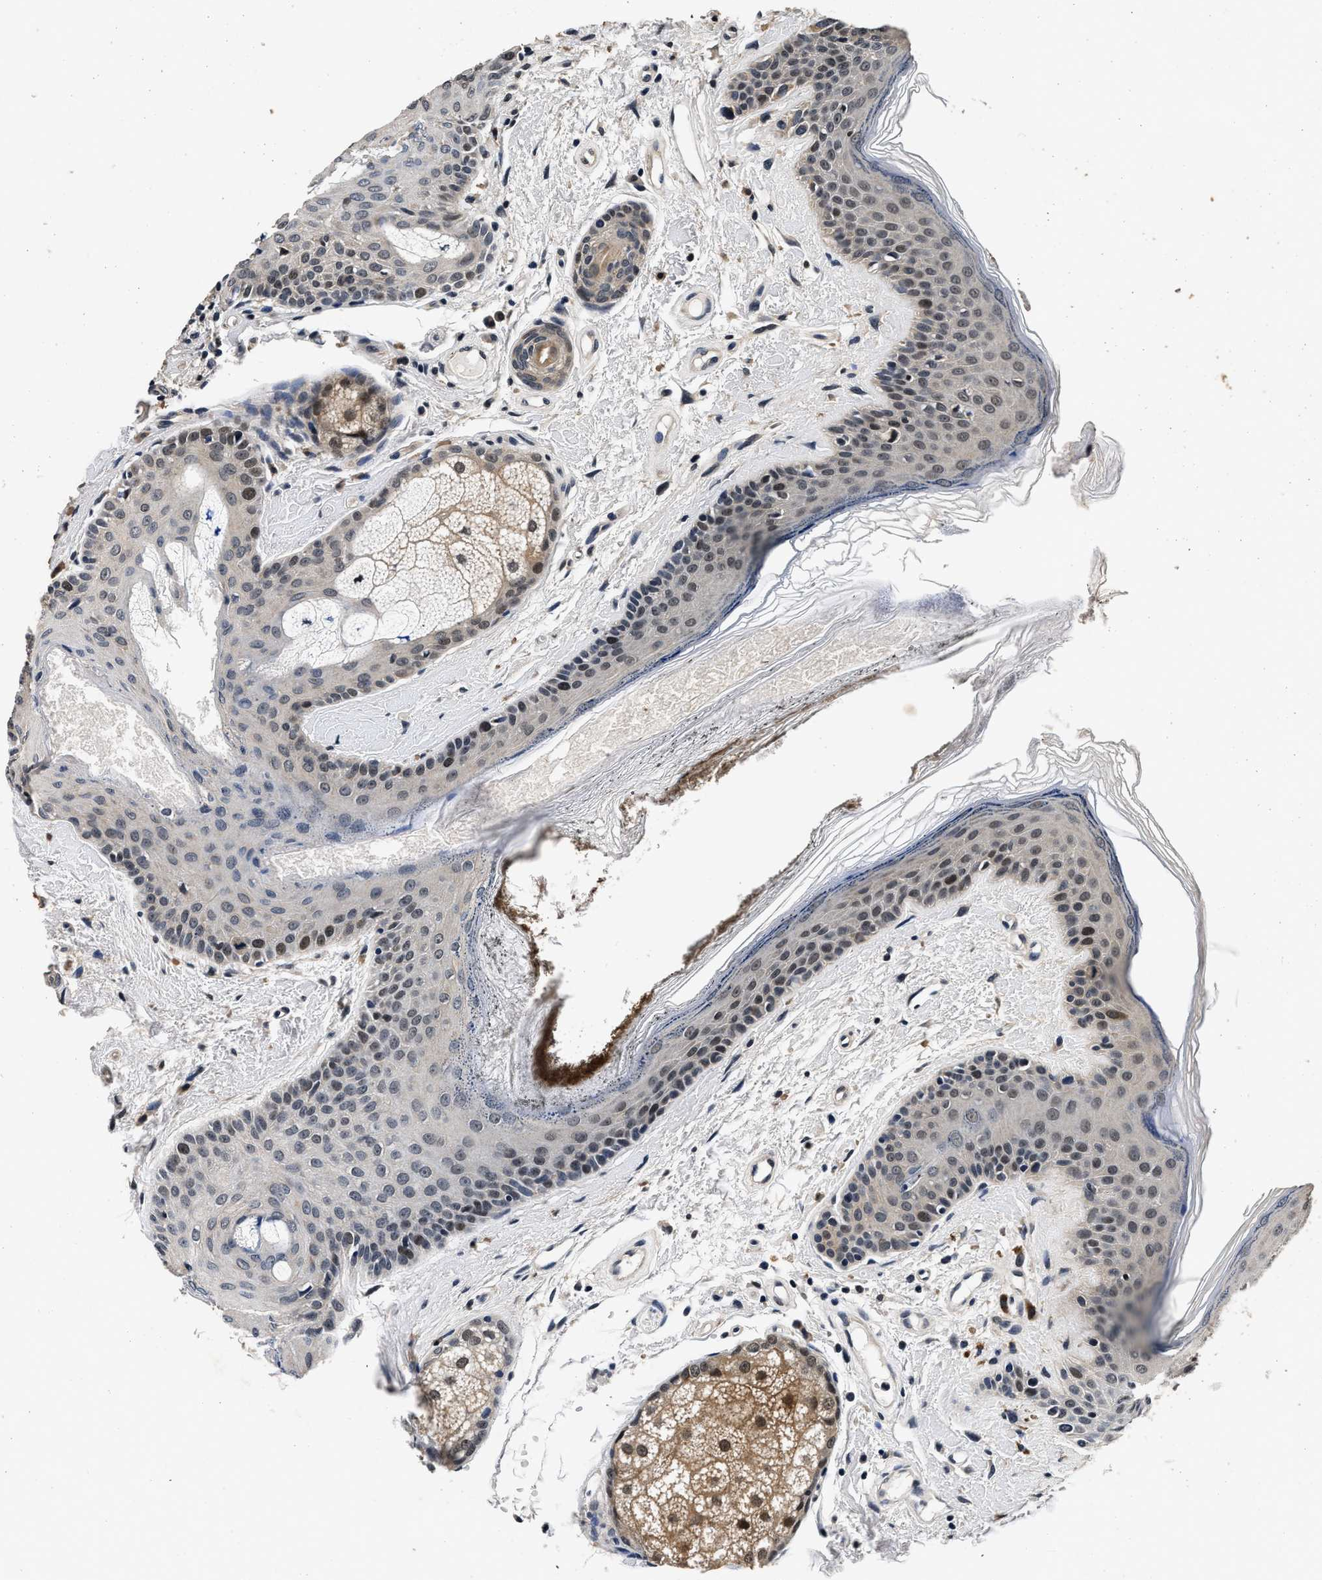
{"staining": {"intensity": "moderate", "quantity": "25%-75%", "location": "nuclear"}, "tissue": "oral mucosa", "cell_type": "Squamous epithelial cells", "image_type": "normal", "snomed": [{"axis": "morphology", "description": "Normal tissue, NOS"}, {"axis": "topography", "description": "Skin"}, {"axis": "topography", "description": "Oral tissue"}], "caption": "Protein staining shows moderate nuclear expression in about 25%-75% of squamous epithelial cells in unremarkable oral mucosa. (brown staining indicates protein expression, while blue staining denotes nuclei).", "gene": "CSTF1", "patient": {"sex": "male", "age": 84}}